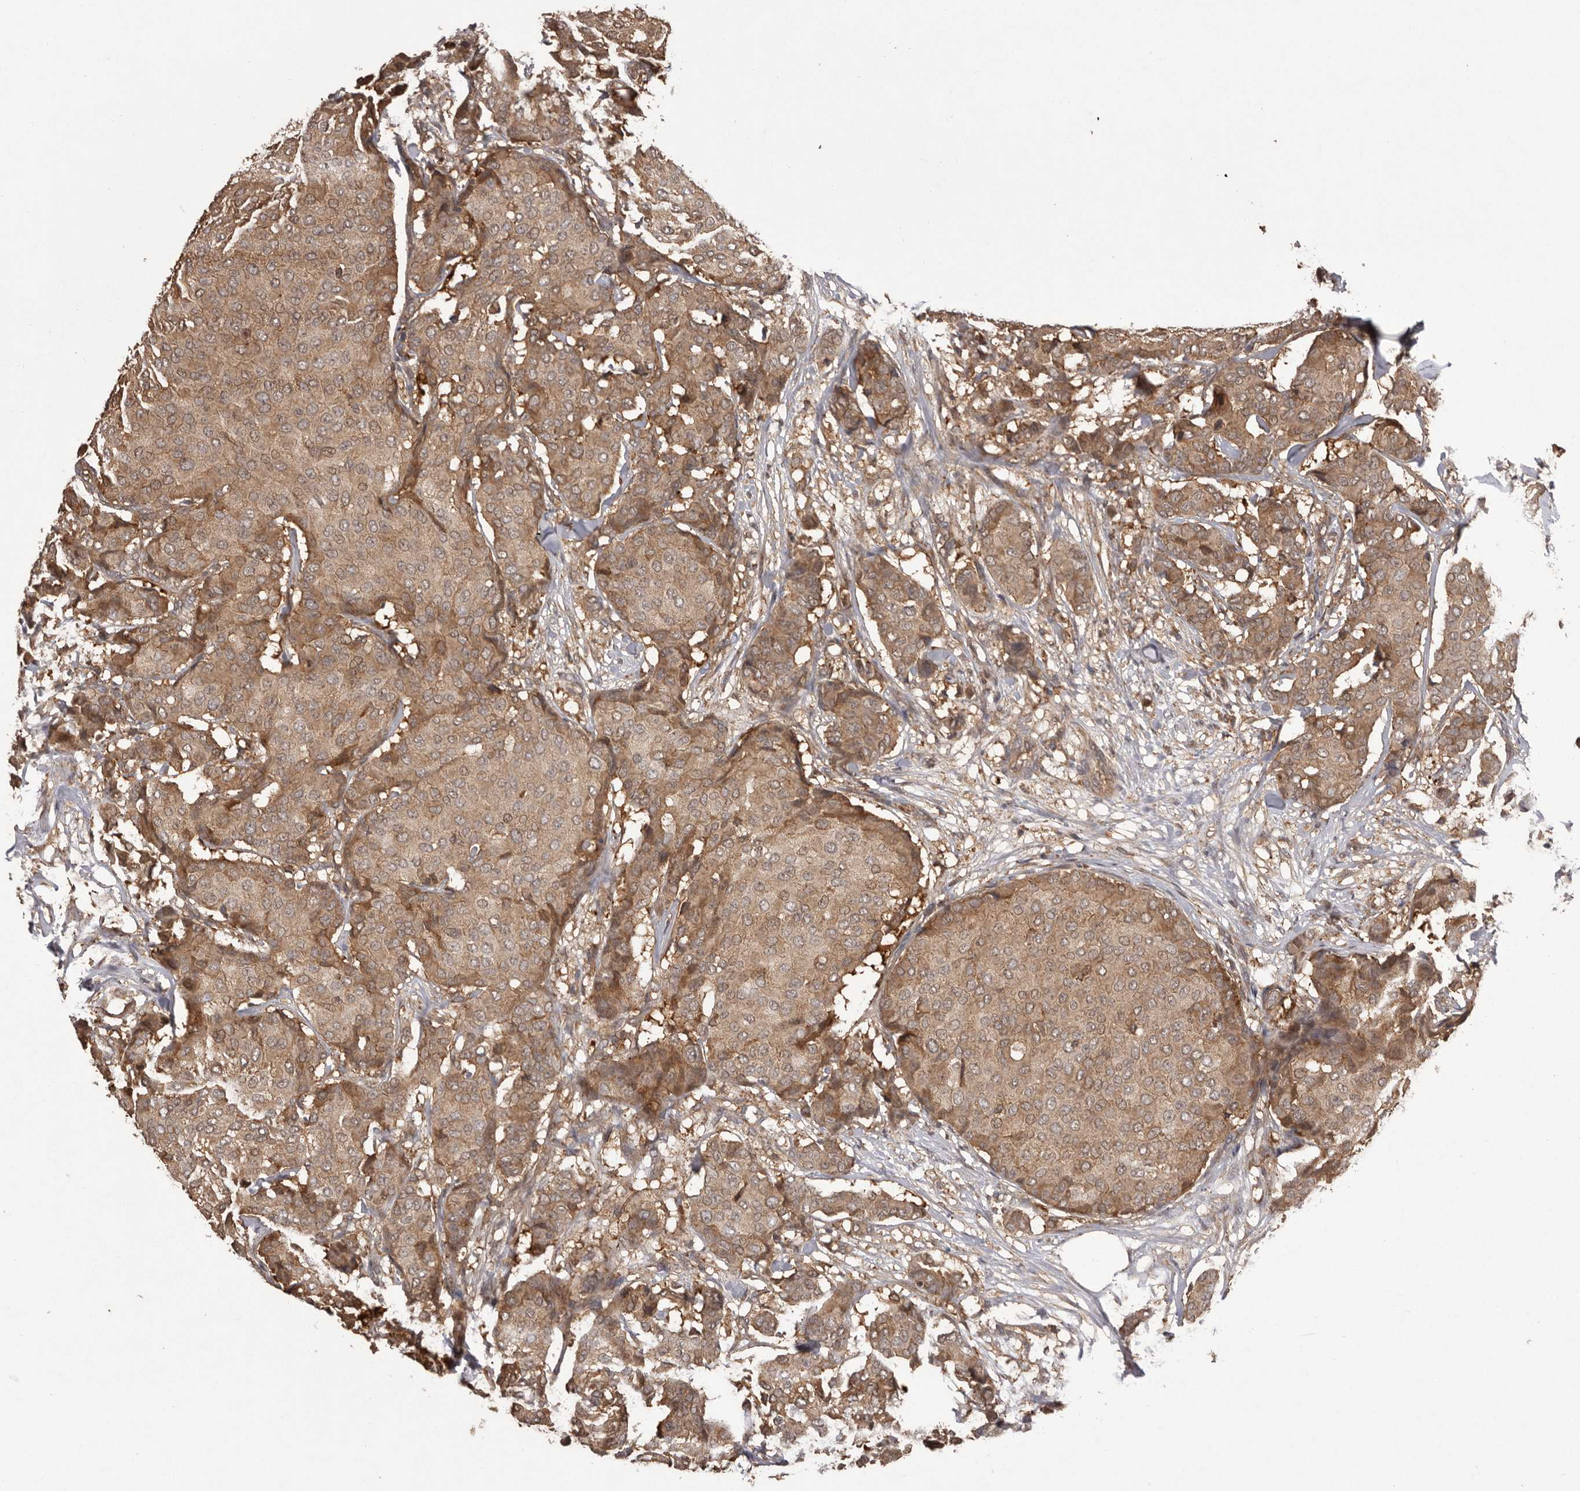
{"staining": {"intensity": "moderate", "quantity": ">75%", "location": "cytoplasmic/membranous"}, "tissue": "breast cancer", "cell_type": "Tumor cells", "image_type": "cancer", "snomed": [{"axis": "morphology", "description": "Duct carcinoma"}, {"axis": "topography", "description": "Breast"}], "caption": "DAB (3,3'-diaminobenzidine) immunohistochemical staining of human breast cancer (infiltrating ductal carcinoma) demonstrates moderate cytoplasmic/membranous protein positivity in about >75% of tumor cells.", "gene": "SLC22A3", "patient": {"sex": "female", "age": 75}}